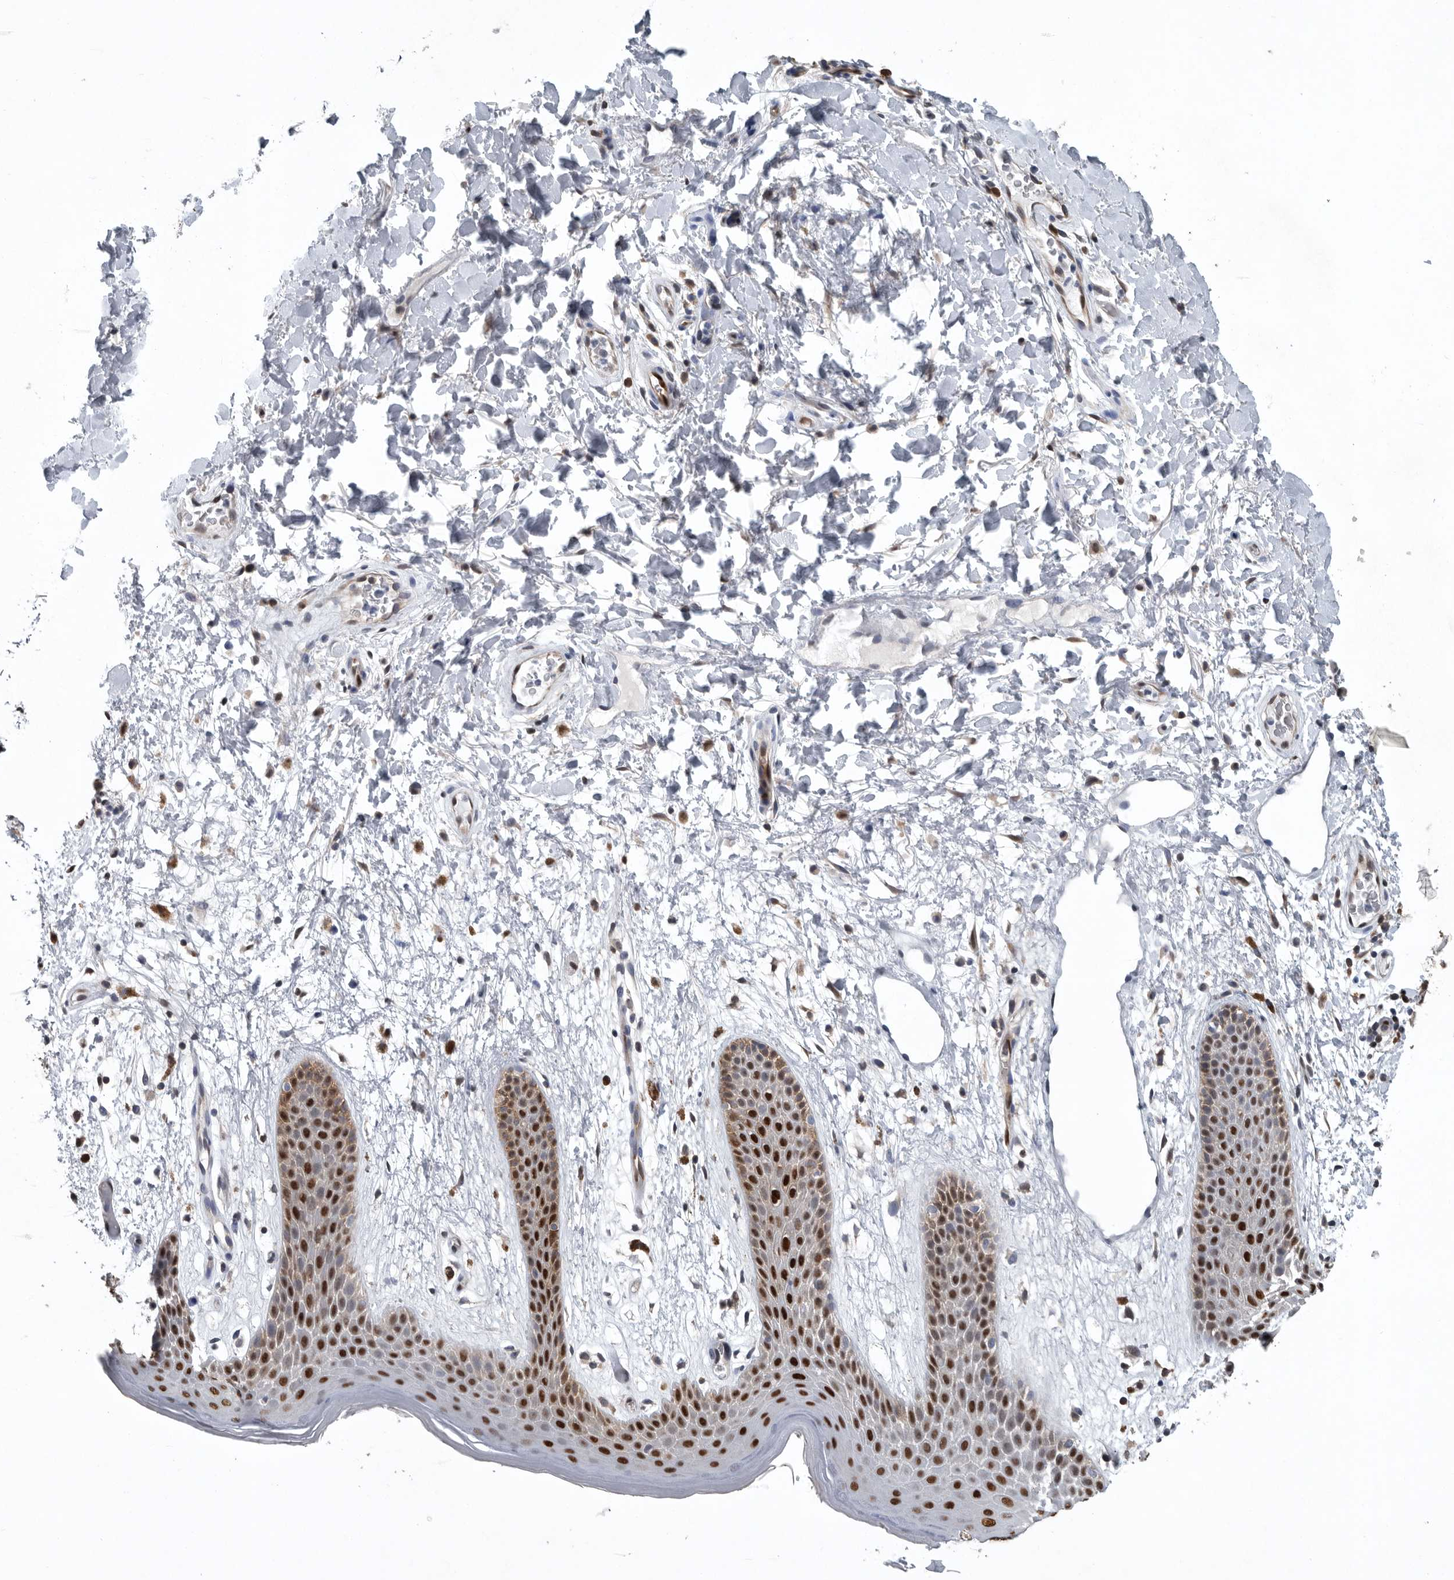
{"staining": {"intensity": "strong", "quantity": ">75%", "location": "cytoplasmic/membranous,nuclear"}, "tissue": "skin", "cell_type": "Epidermal cells", "image_type": "normal", "snomed": [{"axis": "morphology", "description": "Normal tissue, NOS"}, {"axis": "topography", "description": "Anal"}], "caption": "Protein staining of benign skin displays strong cytoplasmic/membranous,nuclear positivity in about >75% of epidermal cells. The staining is performed using DAB brown chromogen to label protein expression. The nuclei are counter-stained blue using hematoxylin.", "gene": "PDCD4", "patient": {"sex": "male", "age": 74}}